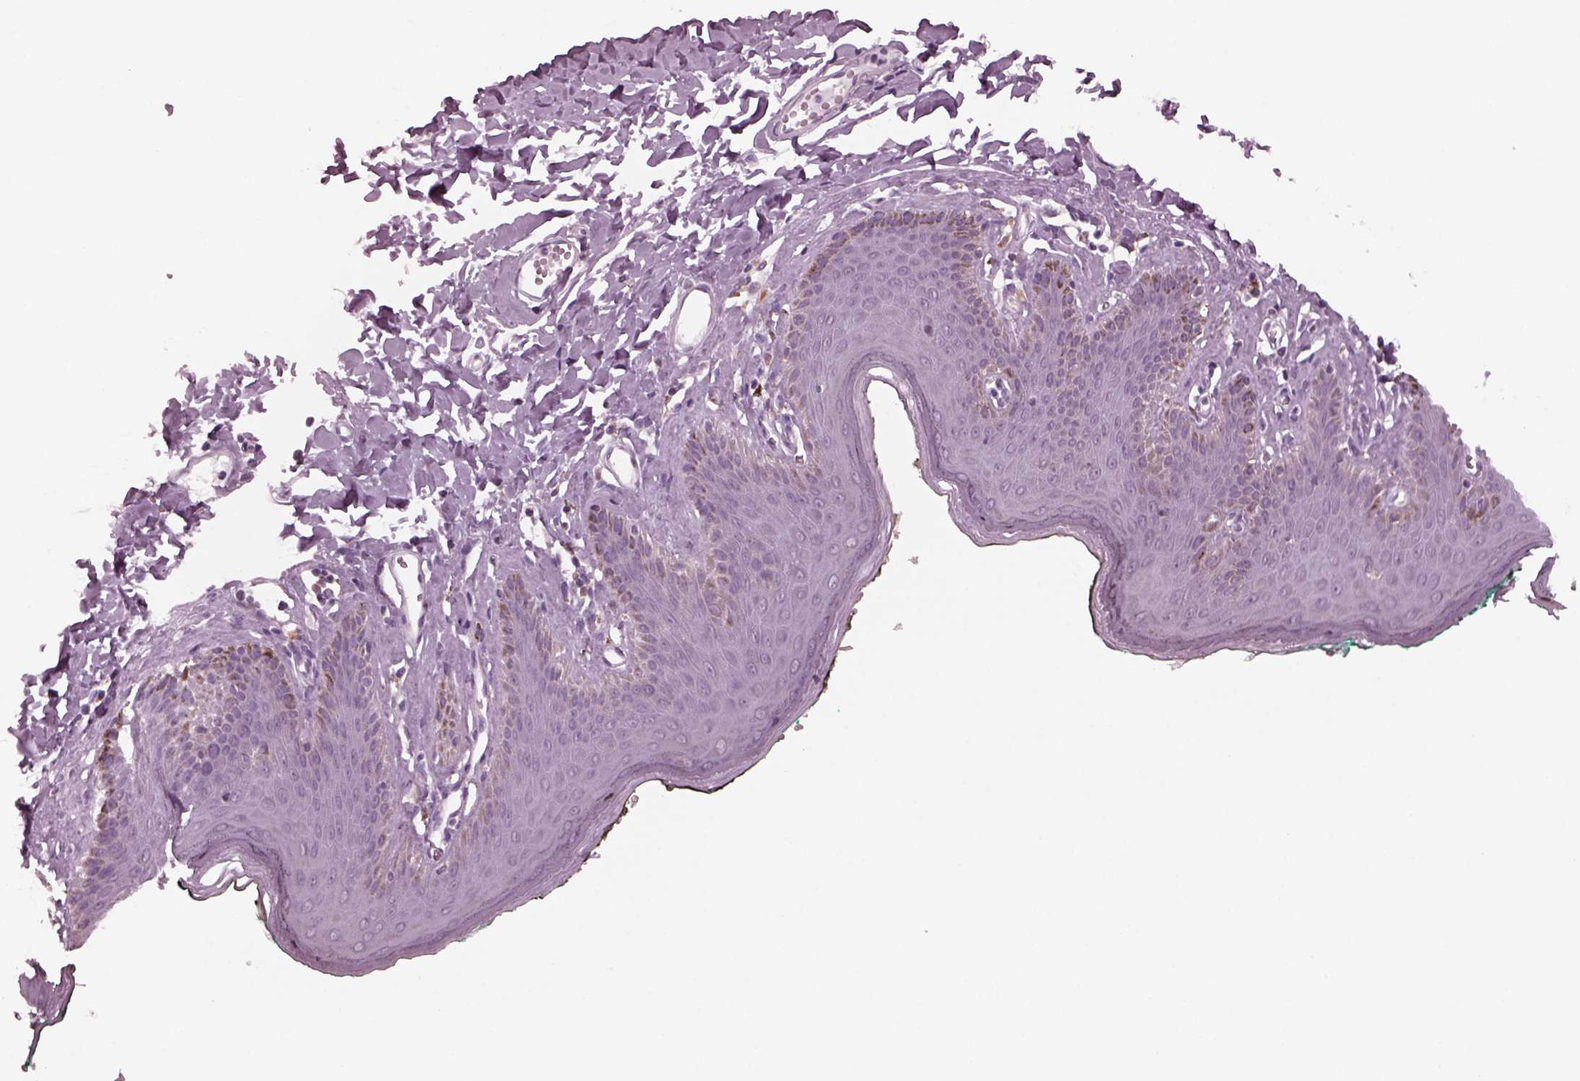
{"staining": {"intensity": "negative", "quantity": "none", "location": "none"}, "tissue": "skin", "cell_type": "Epidermal cells", "image_type": "normal", "snomed": [{"axis": "morphology", "description": "Normal tissue, NOS"}, {"axis": "topography", "description": "Vulva"}, {"axis": "topography", "description": "Peripheral nerve tissue"}], "caption": "Immunohistochemistry (IHC) of normal human skin reveals no positivity in epidermal cells.", "gene": "CELSR3", "patient": {"sex": "female", "age": 66}}